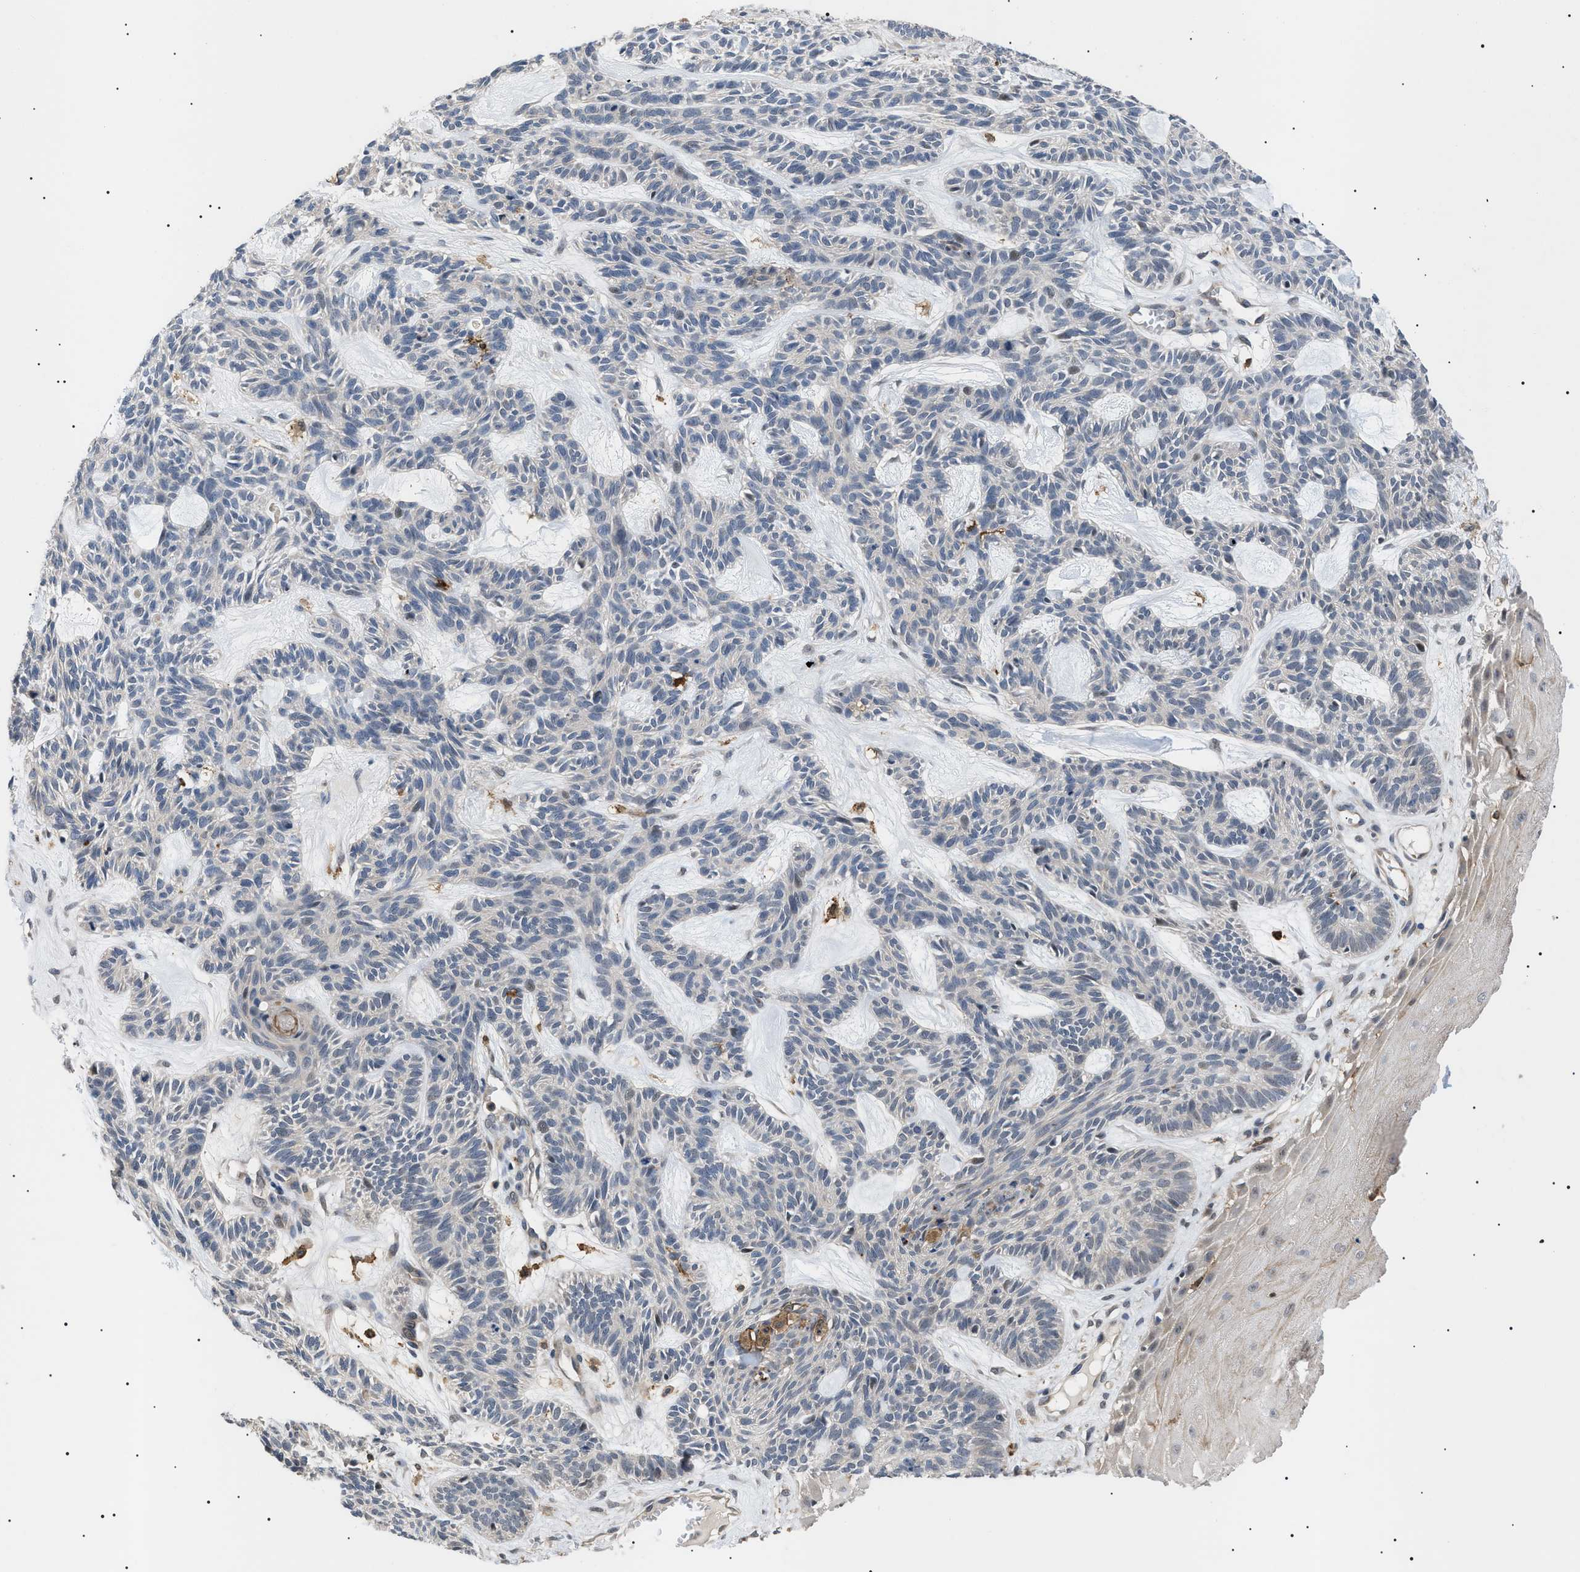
{"staining": {"intensity": "negative", "quantity": "none", "location": "none"}, "tissue": "skin cancer", "cell_type": "Tumor cells", "image_type": "cancer", "snomed": [{"axis": "morphology", "description": "Basal cell carcinoma"}, {"axis": "topography", "description": "Skin"}], "caption": "The histopathology image exhibits no staining of tumor cells in skin cancer (basal cell carcinoma). (DAB (3,3'-diaminobenzidine) immunohistochemistry, high magnification).", "gene": "CD300A", "patient": {"sex": "male", "age": 67}}